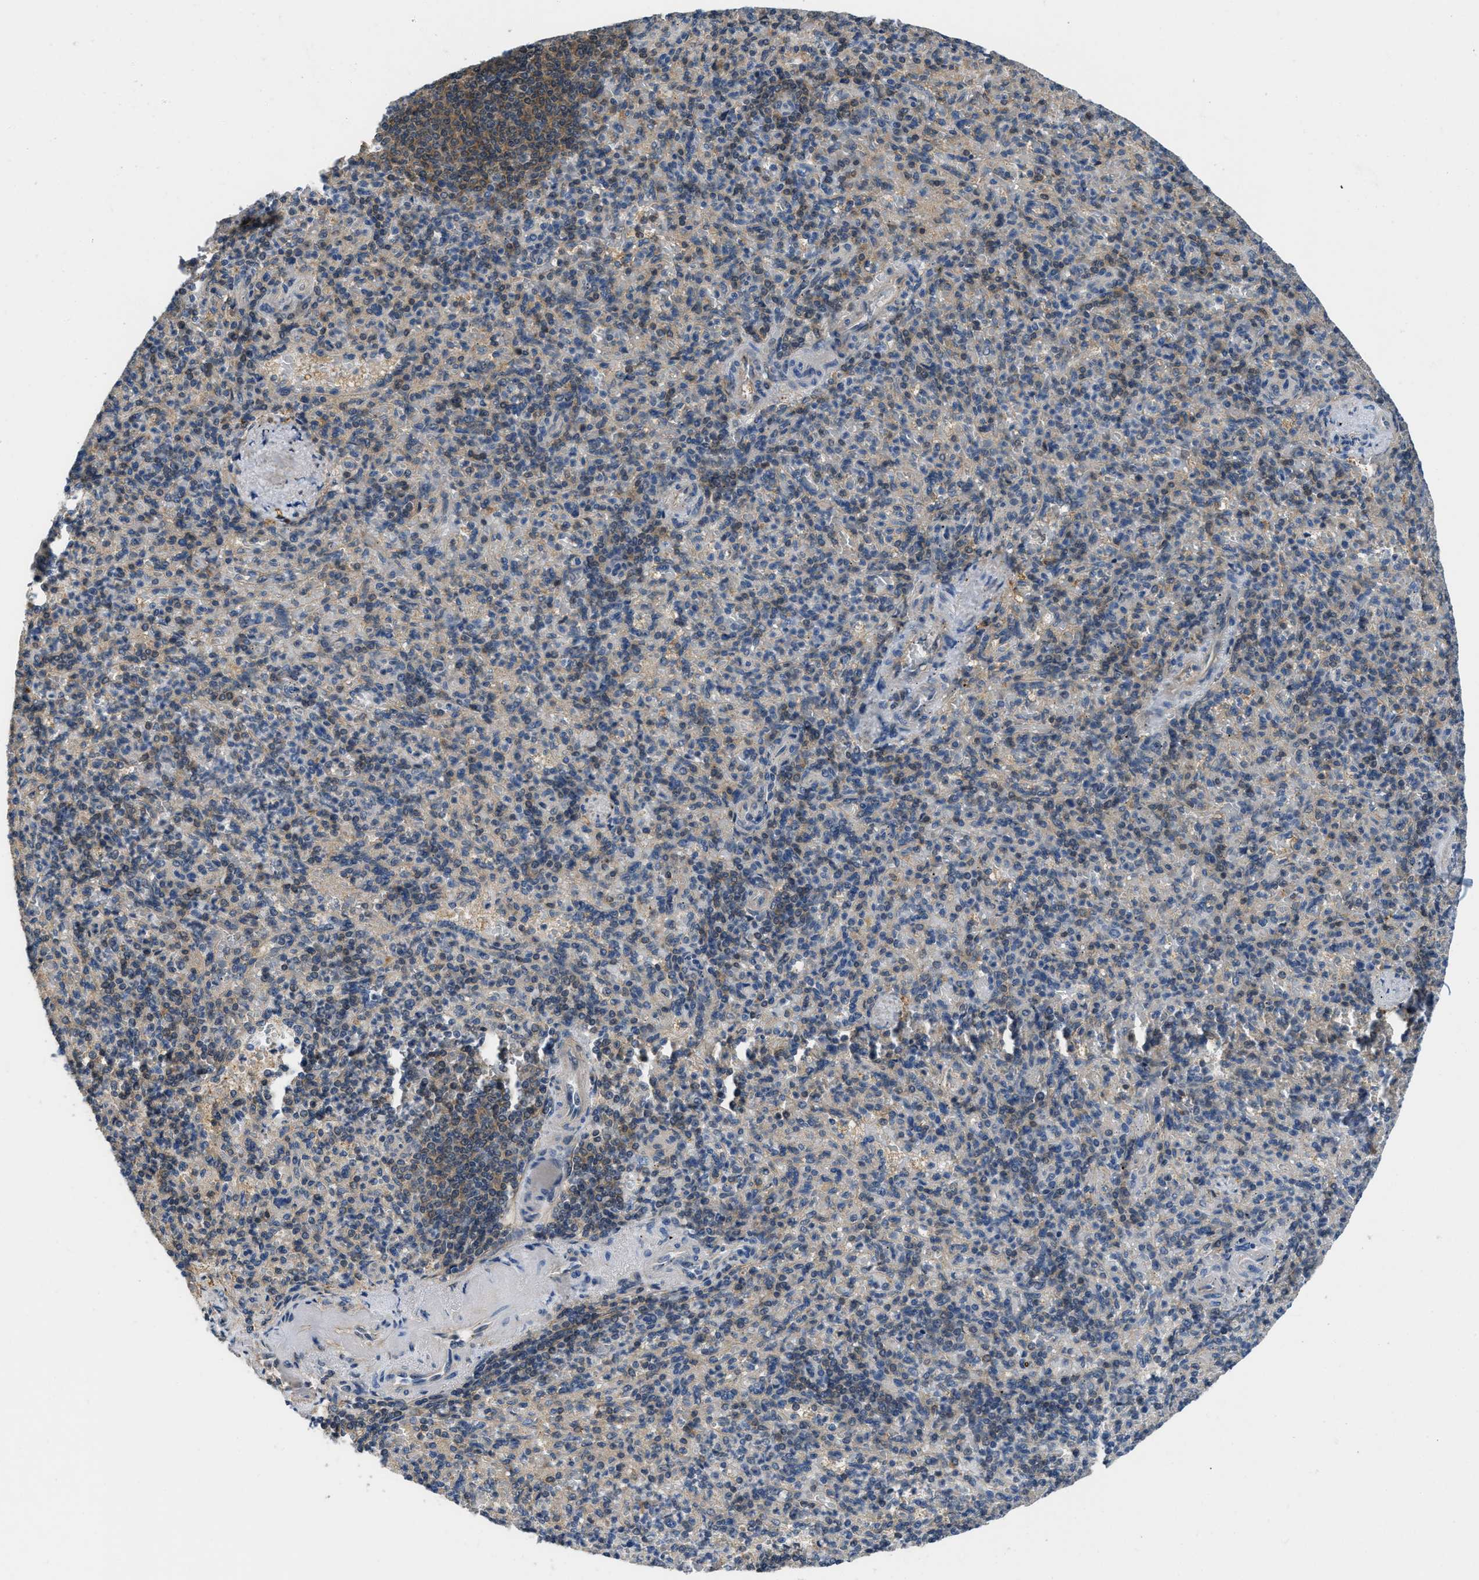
{"staining": {"intensity": "weak", "quantity": ">75%", "location": "cytoplasmic/membranous"}, "tissue": "spleen", "cell_type": "Cells in red pulp", "image_type": "normal", "snomed": [{"axis": "morphology", "description": "Normal tissue, NOS"}, {"axis": "topography", "description": "Spleen"}], "caption": "Immunohistochemistry histopathology image of normal spleen: spleen stained using IHC demonstrates low levels of weak protein expression localized specifically in the cytoplasmic/membranous of cells in red pulp, appearing as a cytoplasmic/membranous brown color.", "gene": "TES", "patient": {"sex": "female", "age": 74}}